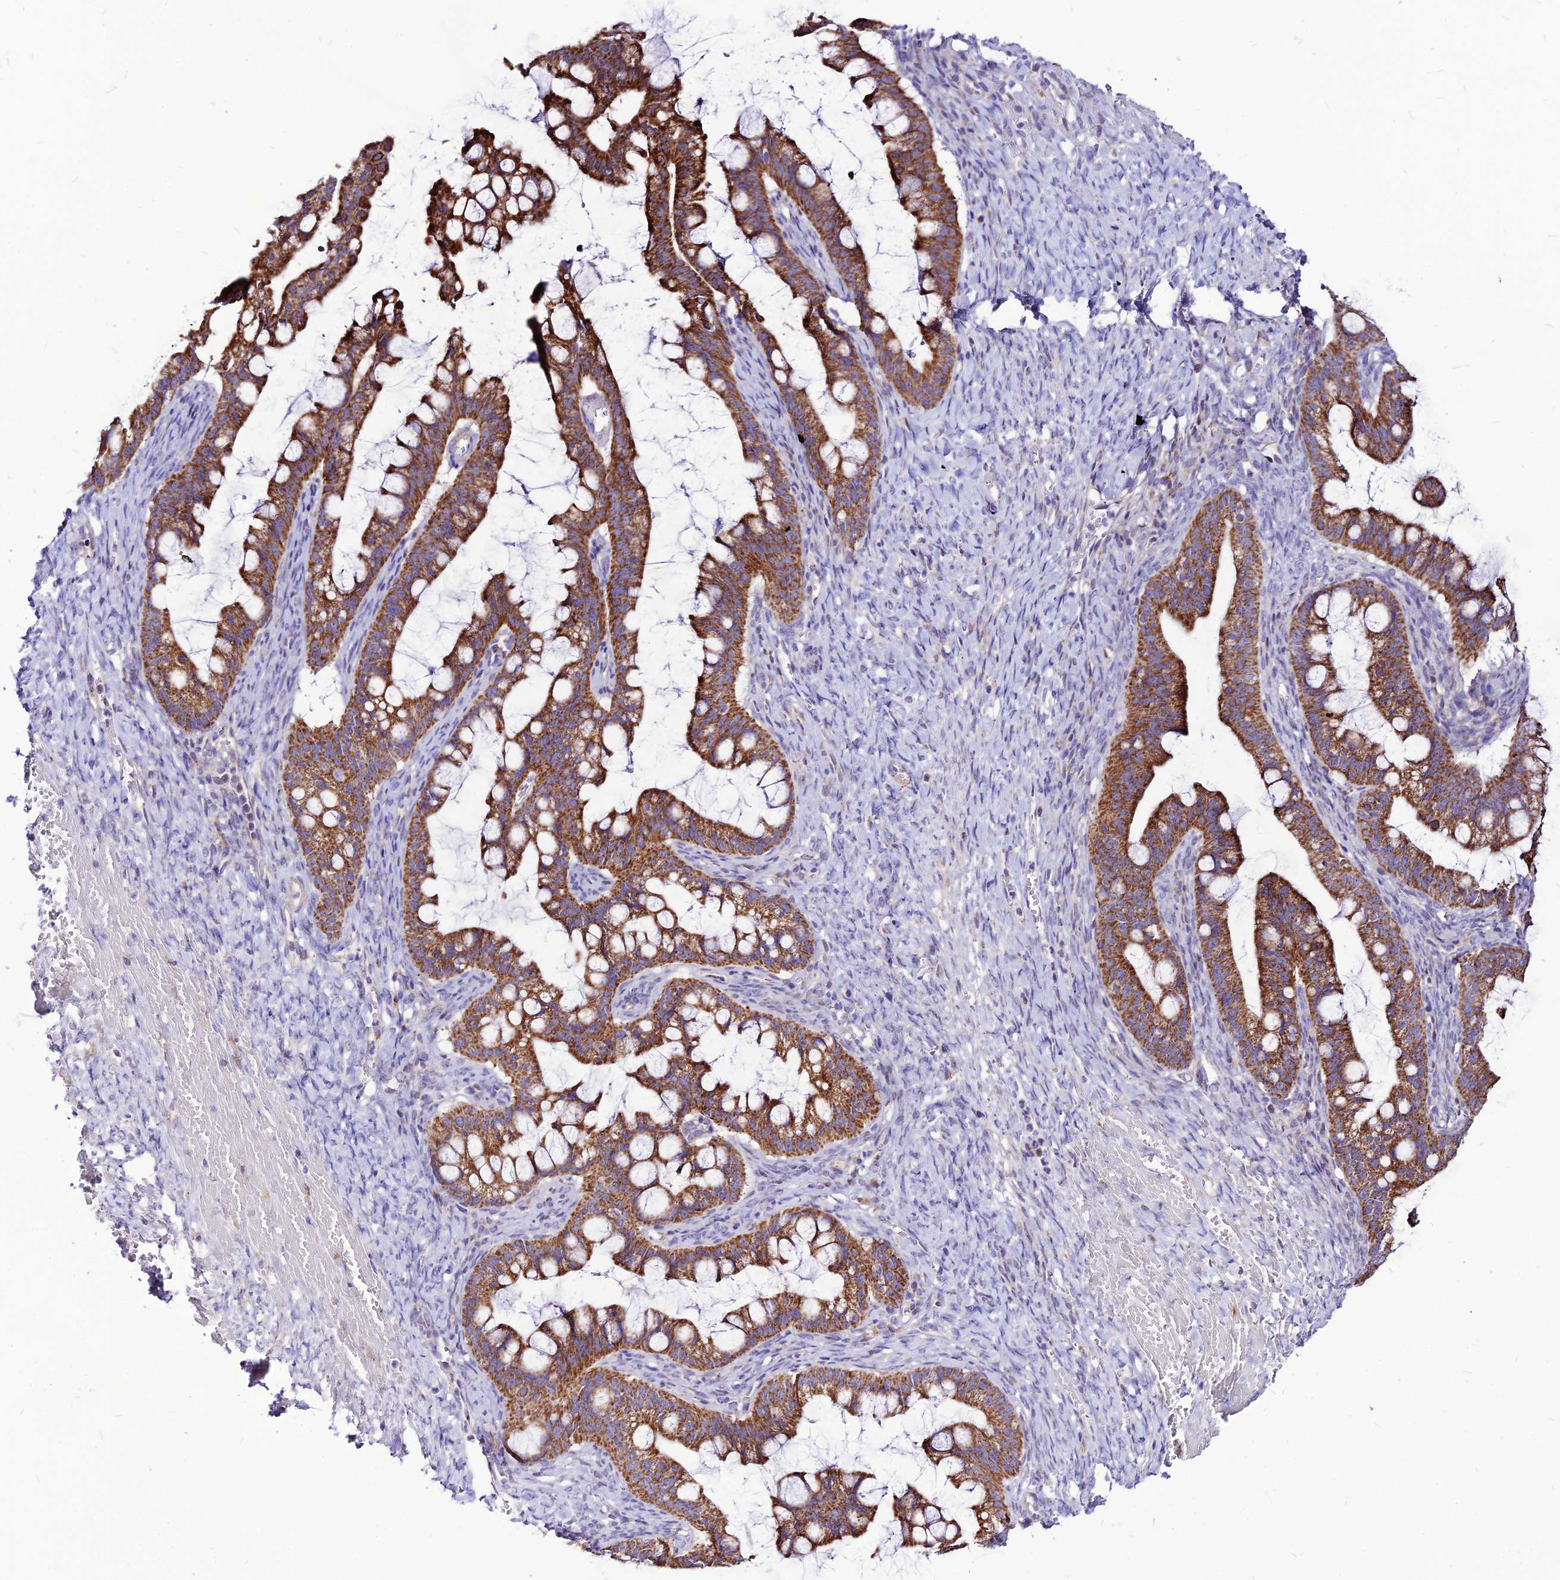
{"staining": {"intensity": "moderate", "quantity": ">75%", "location": "cytoplasmic/membranous"}, "tissue": "ovarian cancer", "cell_type": "Tumor cells", "image_type": "cancer", "snomed": [{"axis": "morphology", "description": "Cystadenocarcinoma, mucinous, NOS"}, {"axis": "topography", "description": "Ovary"}], "caption": "Ovarian cancer (mucinous cystadenocarcinoma) stained with immunohistochemistry (IHC) exhibits moderate cytoplasmic/membranous positivity in approximately >75% of tumor cells.", "gene": "ECI1", "patient": {"sex": "female", "age": 73}}